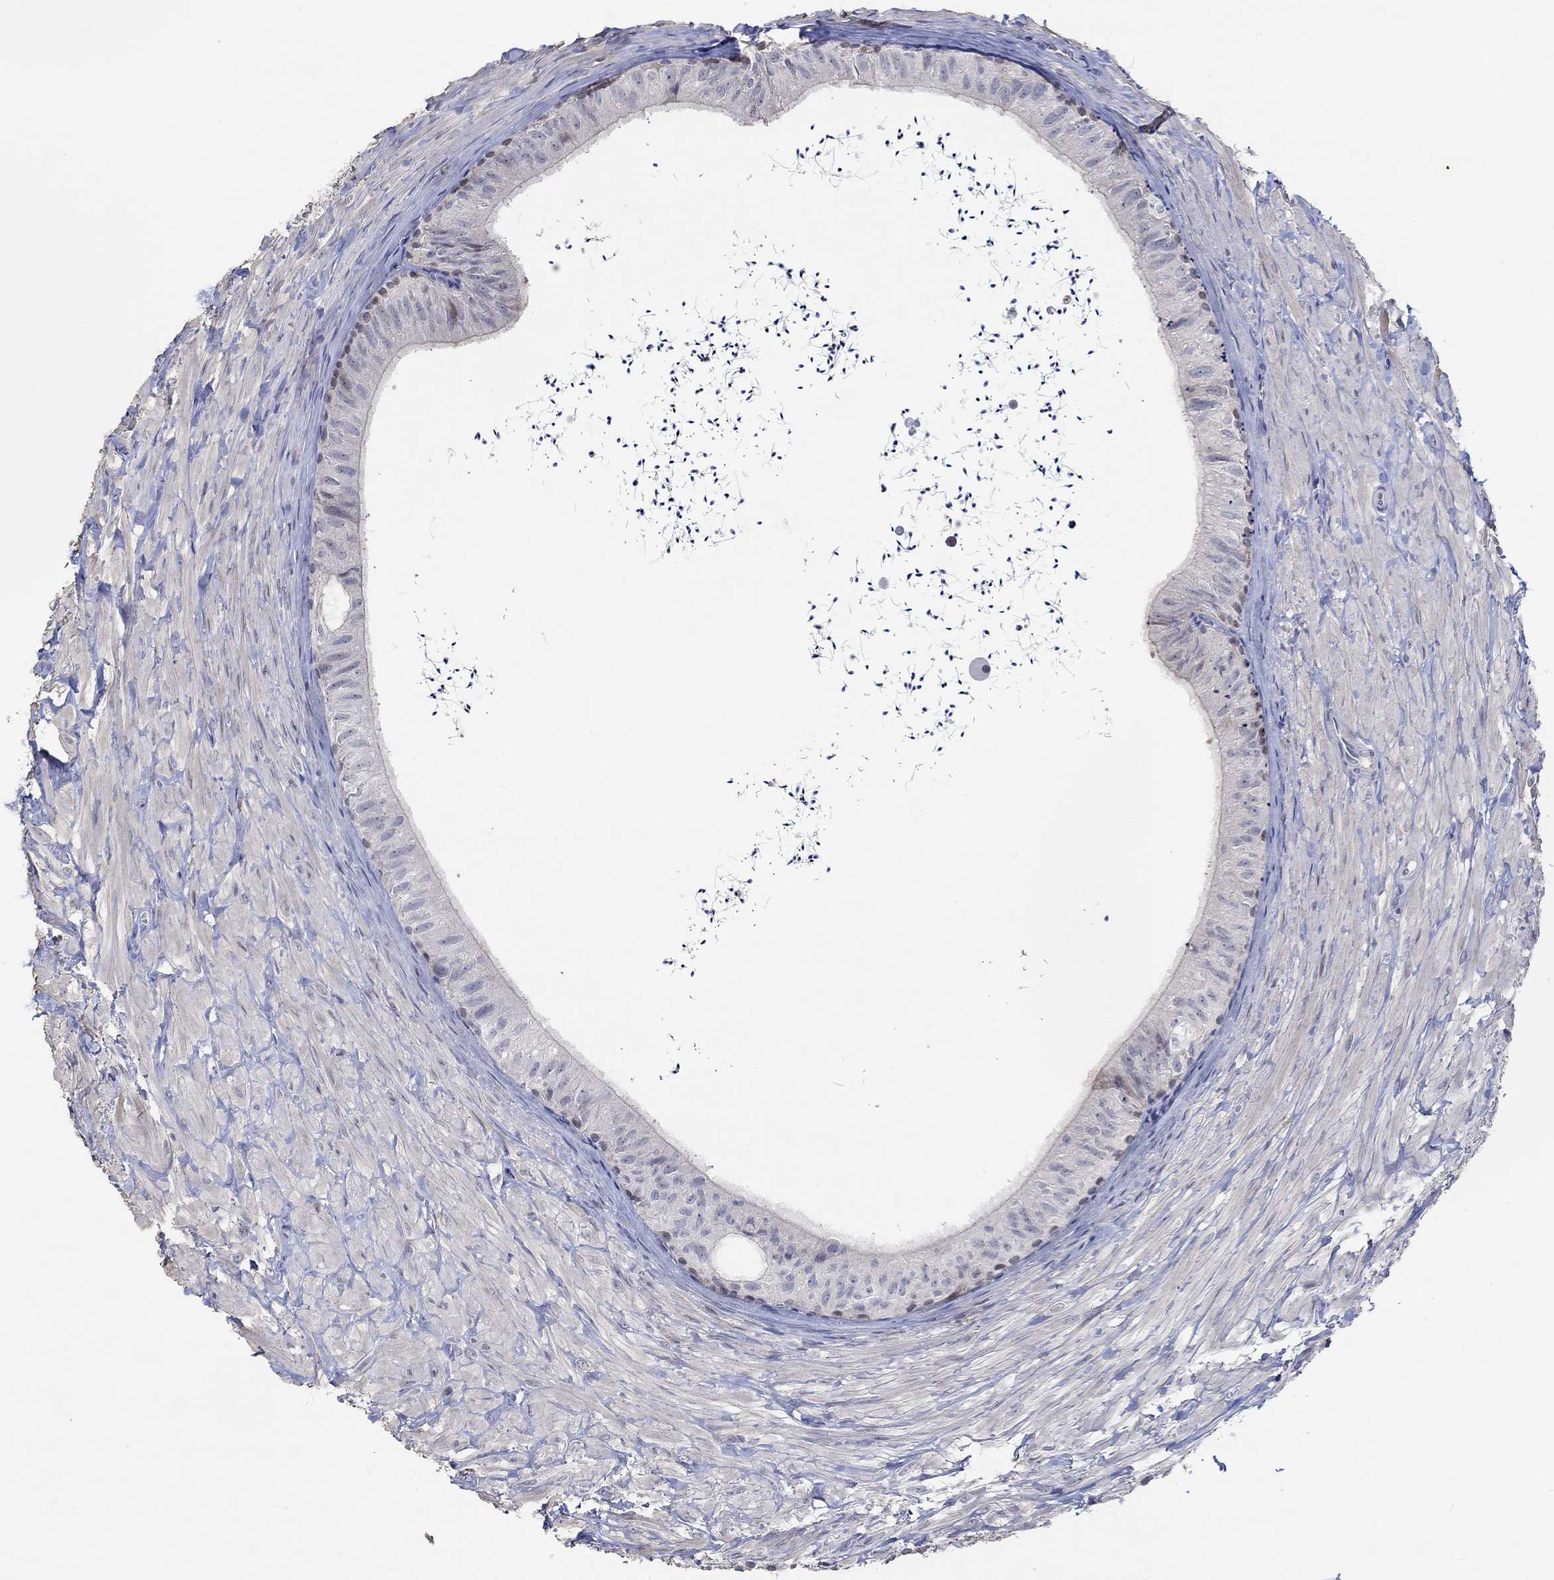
{"staining": {"intensity": "weak", "quantity": "<25%", "location": "nuclear"}, "tissue": "epididymis", "cell_type": "Glandular cells", "image_type": "normal", "snomed": [{"axis": "morphology", "description": "Normal tissue, NOS"}, {"axis": "topography", "description": "Epididymis"}], "caption": "Epididymis was stained to show a protein in brown. There is no significant positivity in glandular cells. (DAB (3,3'-diaminobenzidine) IHC visualized using brightfield microscopy, high magnification).", "gene": "PNMA5", "patient": {"sex": "male", "age": 32}}